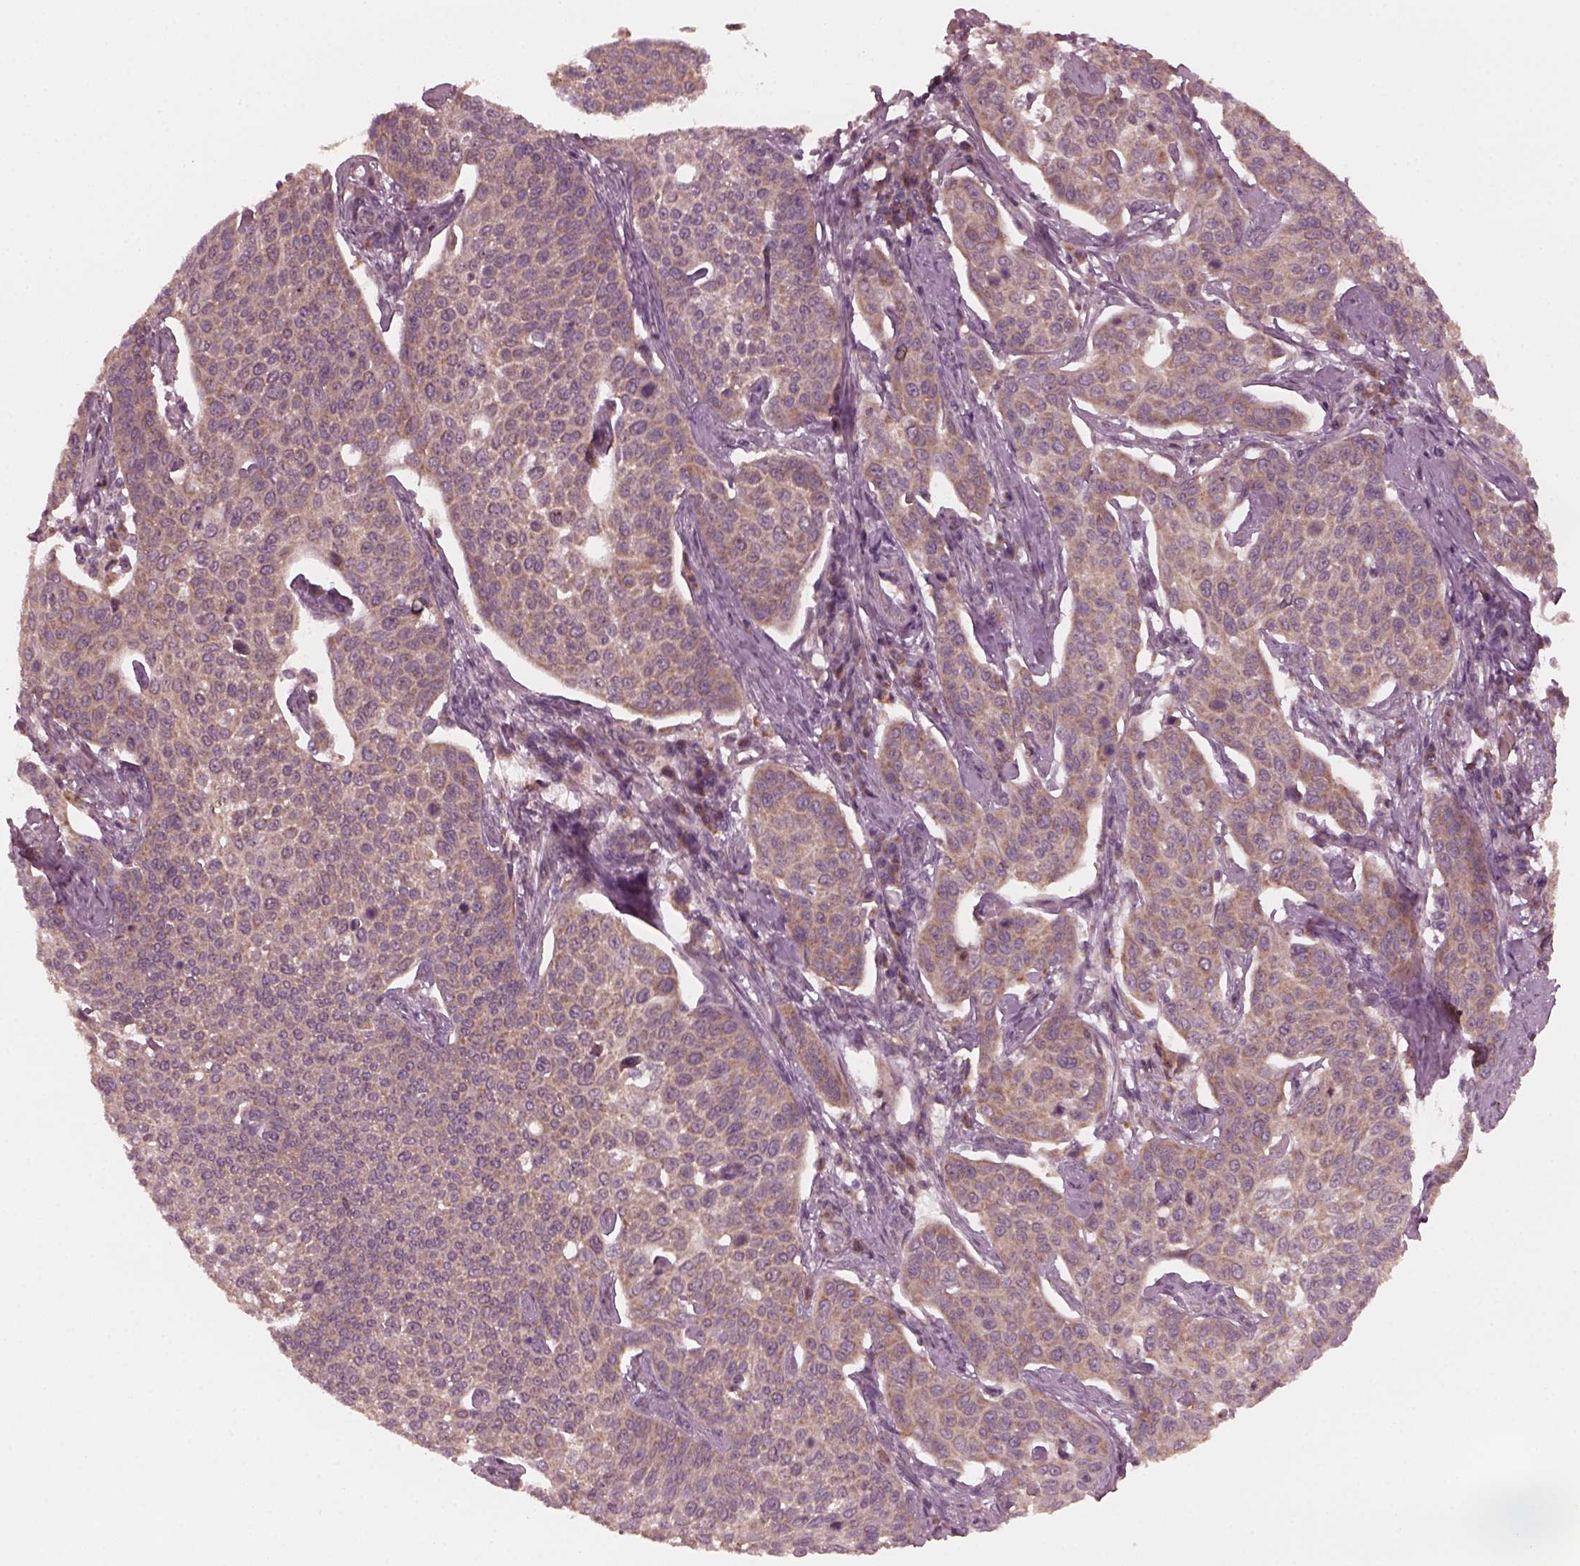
{"staining": {"intensity": "weak", "quantity": "25%-75%", "location": "cytoplasmic/membranous"}, "tissue": "cervical cancer", "cell_type": "Tumor cells", "image_type": "cancer", "snomed": [{"axis": "morphology", "description": "Squamous cell carcinoma, NOS"}, {"axis": "topography", "description": "Cervix"}], "caption": "The image shows a brown stain indicating the presence of a protein in the cytoplasmic/membranous of tumor cells in cervical squamous cell carcinoma.", "gene": "FAF2", "patient": {"sex": "female", "age": 34}}